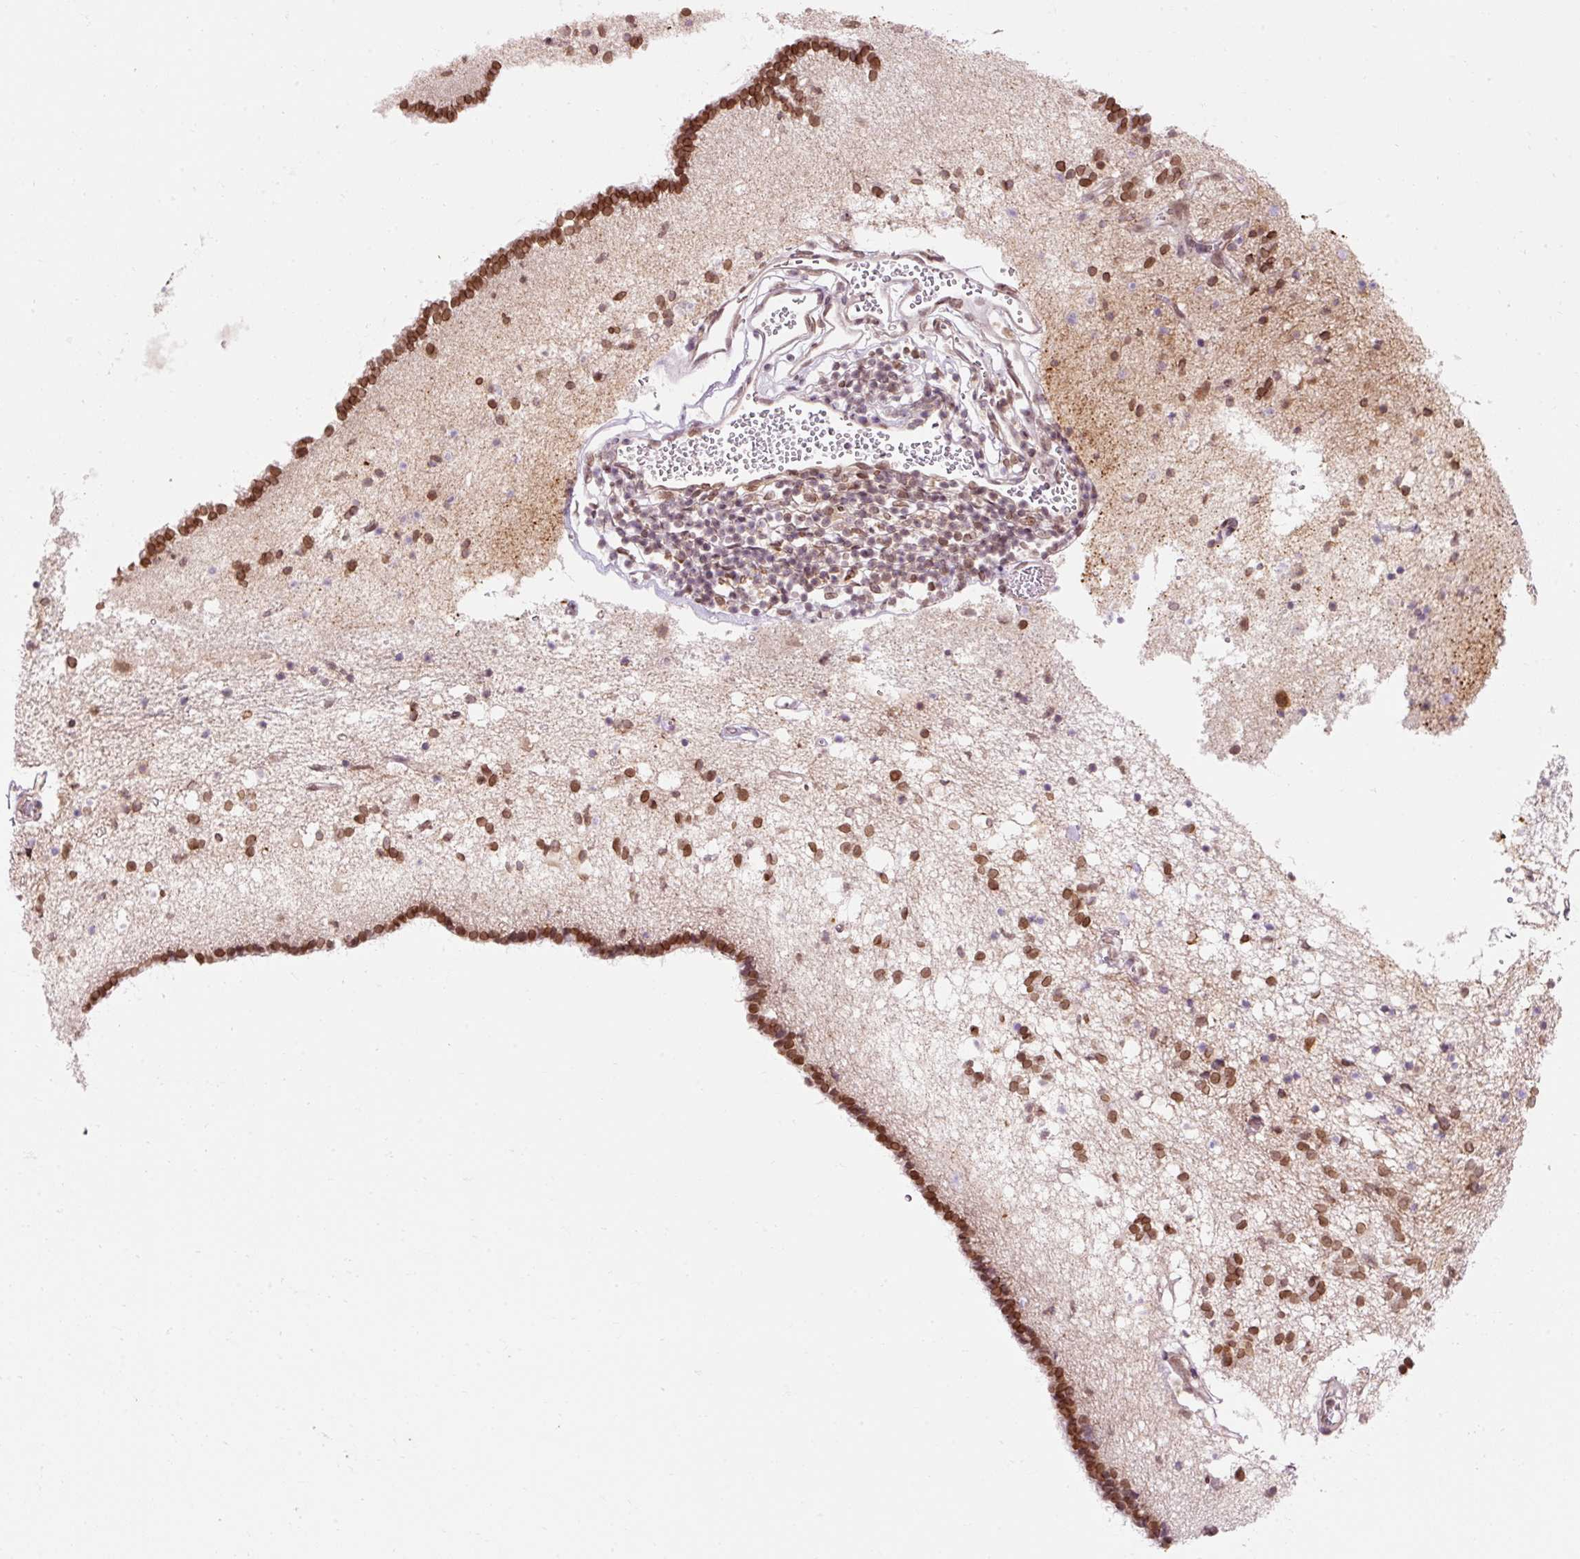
{"staining": {"intensity": "strong", "quantity": "<25%", "location": "cytoplasmic/membranous,nuclear"}, "tissue": "caudate", "cell_type": "Glial cells", "image_type": "normal", "snomed": [{"axis": "morphology", "description": "Normal tissue, NOS"}, {"axis": "topography", "description": "Lateral ventricle wall"}], "caption": "High-magnification brightfield microscopy of benign caudate stained with DAB (3,3'-diaminobenzidine) (brown) and counterstained with hematoxylin (blue). glial cells exhibit strong cytoplasmic/membranous,nuclear staining is identified in about<25% of cells. (Stains: DAB (3,3'-diaminobenzidine) in brown, nuclei in blue, Microscopy: brightfield microscopy at high magnification).", "gene": "ZNF610", "patient": {"sex": "male", "age": 58}}